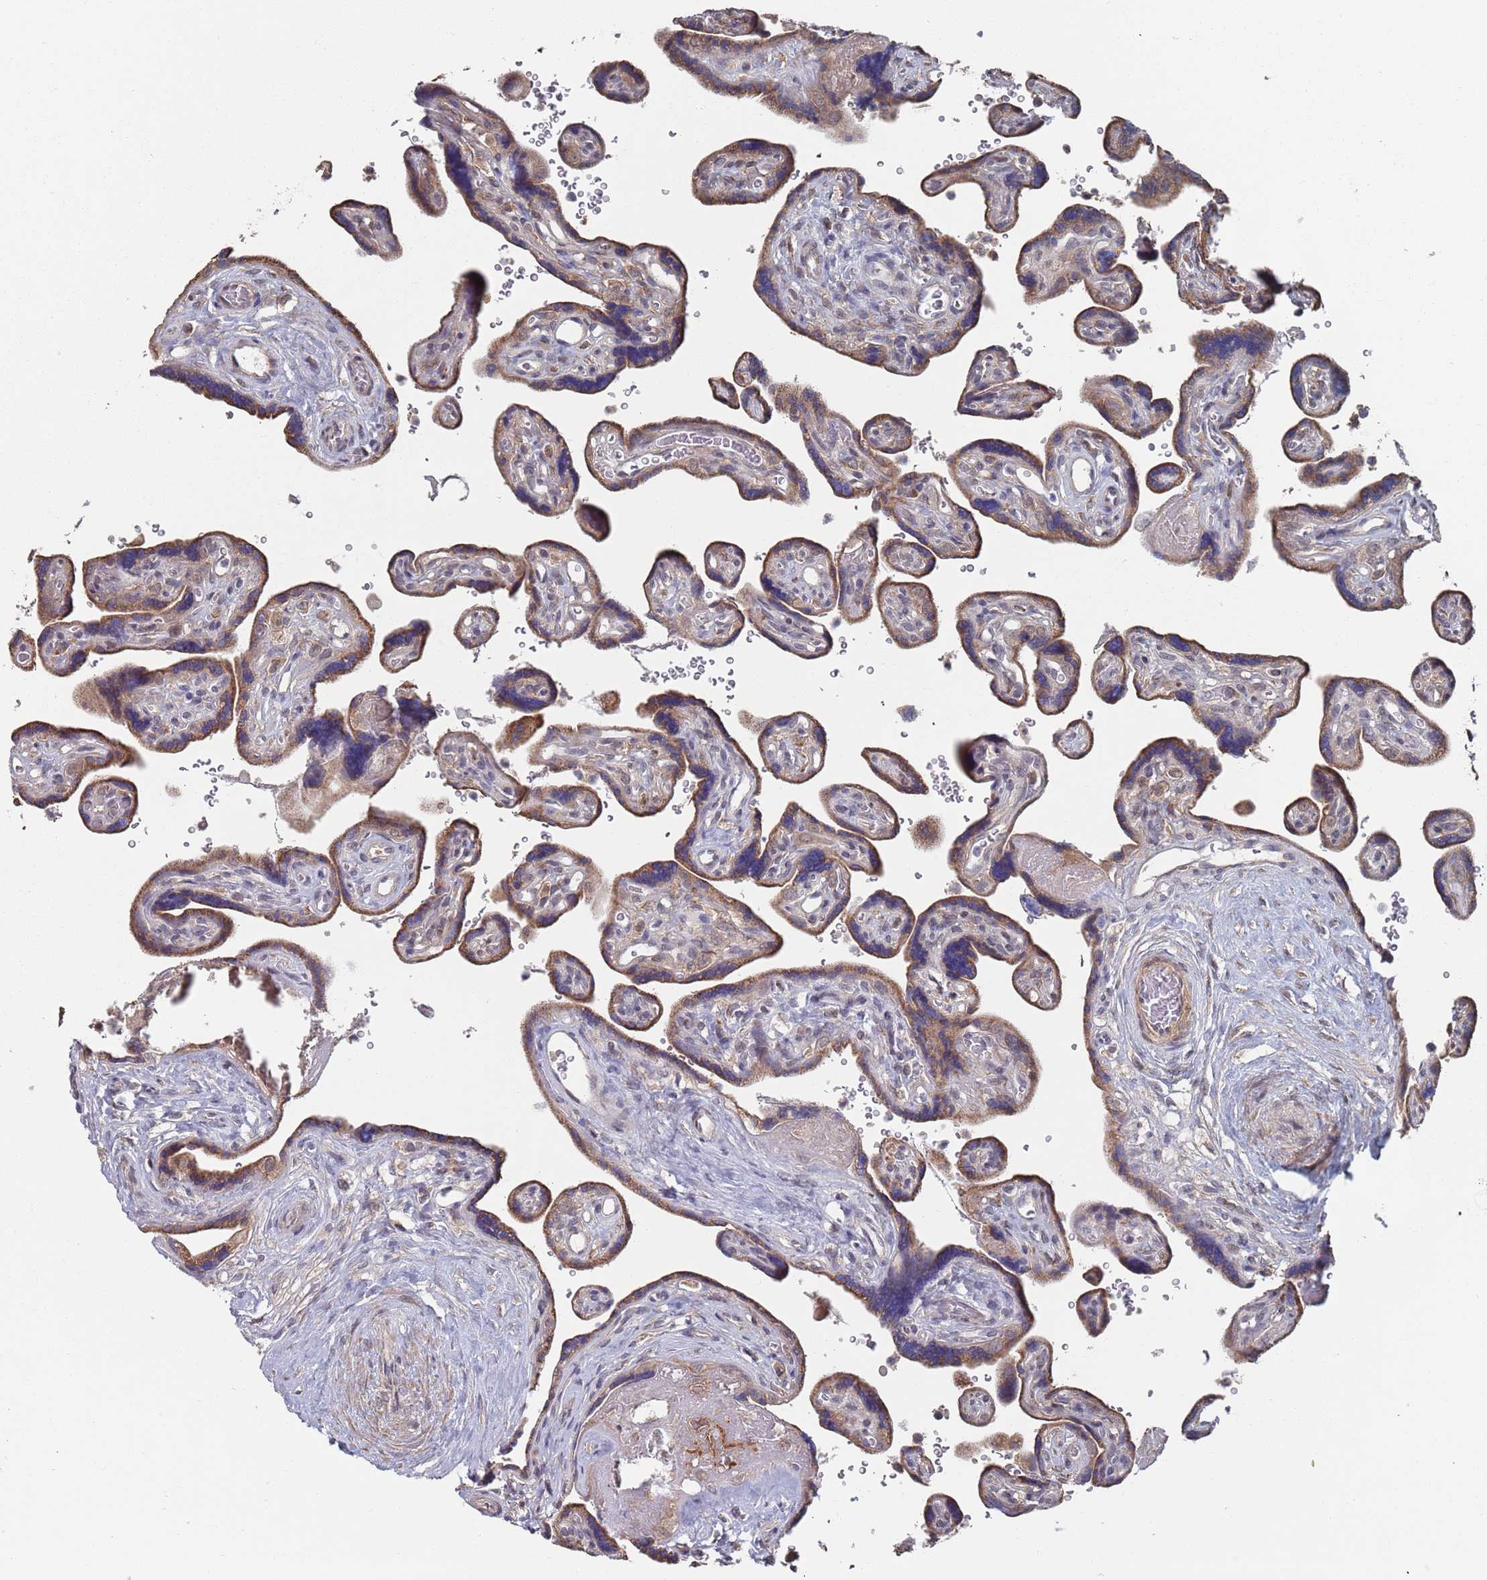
{"staining": {"intensity": "moderate", "quantity": ">75%", "location": "cytoplasmic/membranous"}, "tissue": "placenta", "cell_type": "Trophoblastic cells", "image_type": "normal", "snomed": [{"axis": "morphology", "description": "Normal tissue, NOS"}, {"axis": "topography", "description": "Placenta"}], "caption": "Immunohistochemistry (IHC) histopathology image of benign placenta stained for a protein (brown), which displays medium levels of moderate cytoplasmic/membranous staining in approximately >75% of trophoblastic cells.", "gene": "DGKD", "patient": {"sex": "female", "age": 39}}